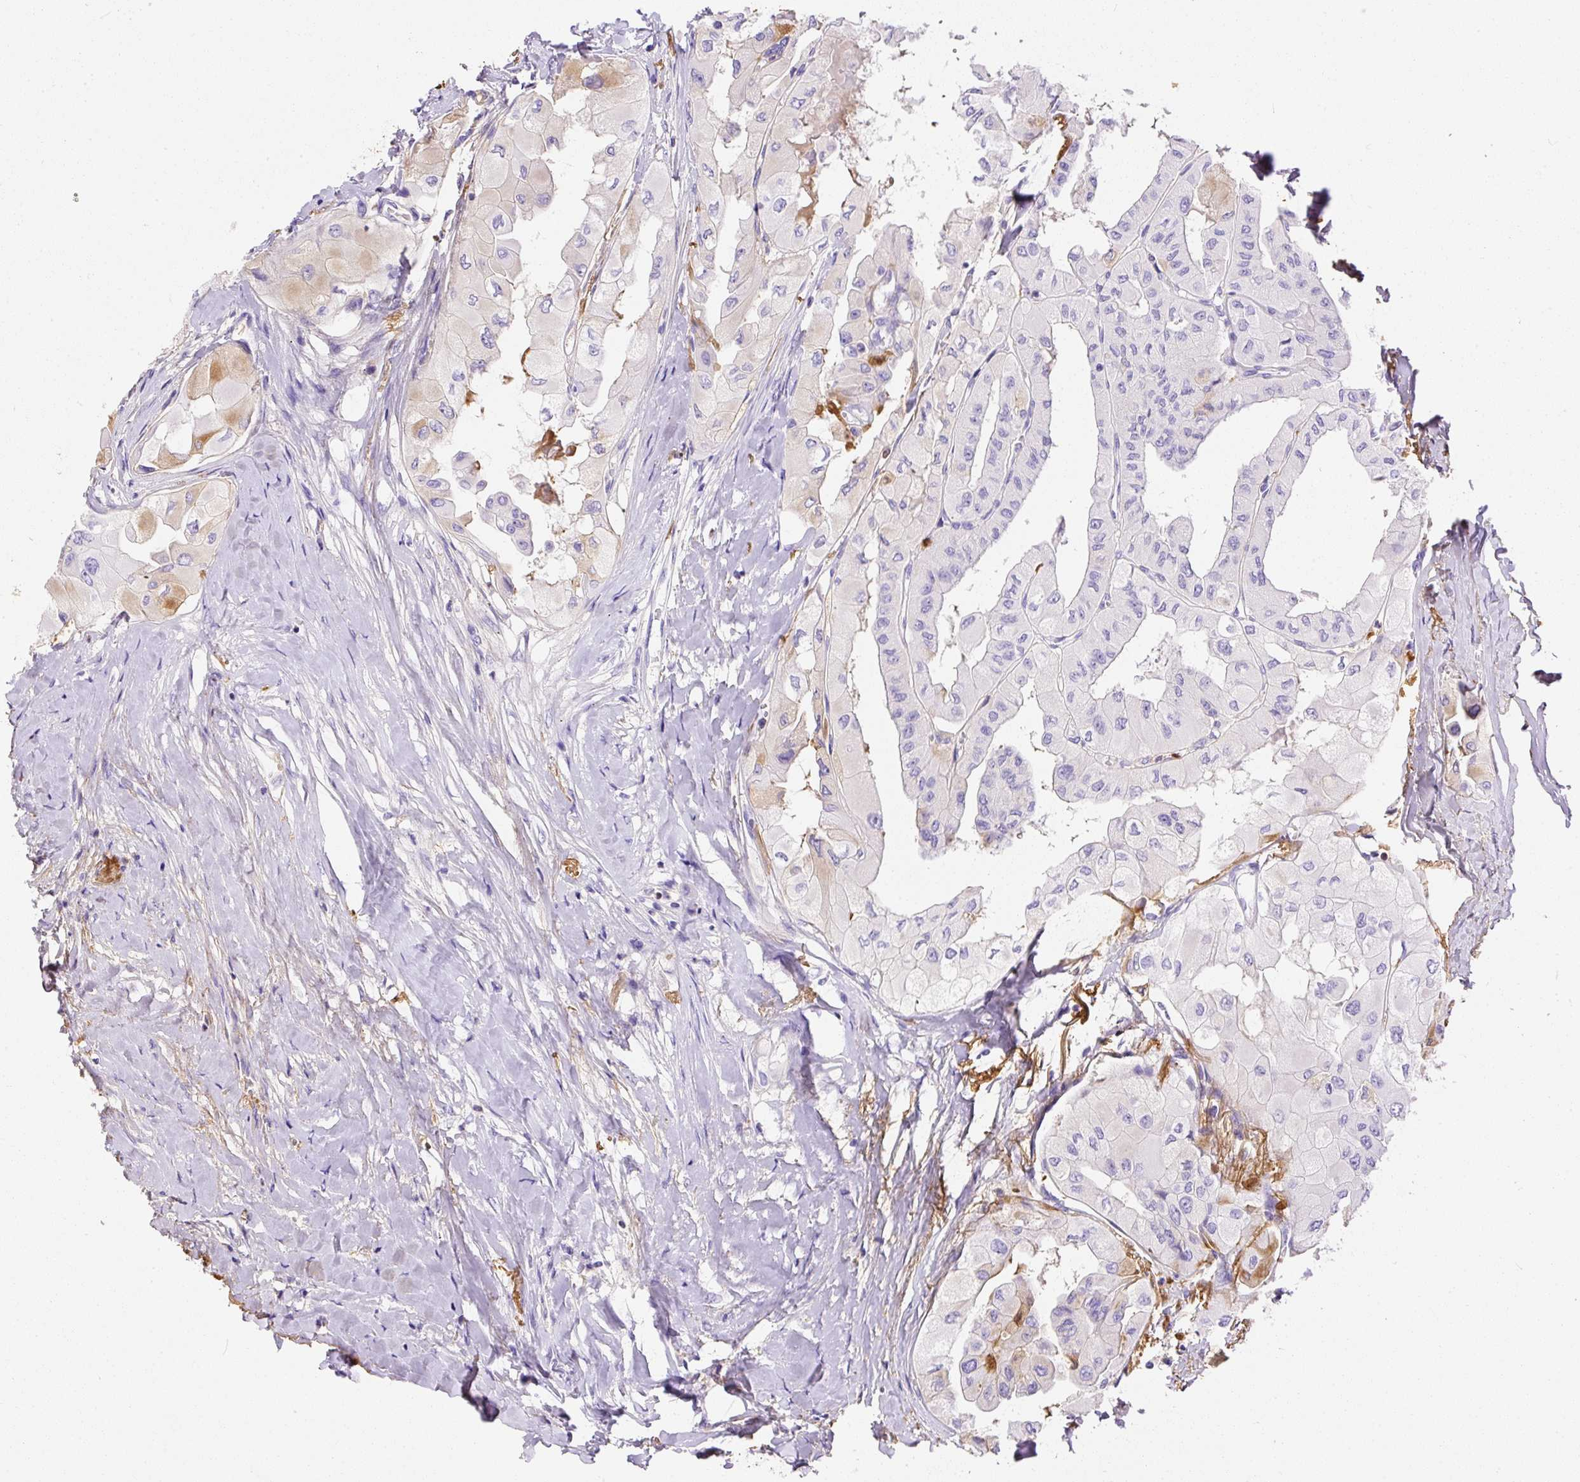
{"staining": {"intensity": "weak", "quantity": "<25%", "location": "cytoplasmic/membranous"}, "tissue": "thyroid cancer", "cell_type": "Tumor cells", "image_type": "cancer", "snomed": [{"axis": "morphology", "description": "Normal tissue, NOS"}, {"axis": "morphology", "description": "Papillary adenocarcinoma, NOS"}, {"axis": "topography", "description": "Thyroid gland"}], "caption": "IHC of human papillary adenocarcinoma (thyroid) demonstrates no expression in tumor cells. (DAB (3,3'-diaminobenzidine) IHC visualized using brightfield microscopy, high magnification).", "gene": "APCS", "patient": {"sex": "female", "age": 59}}